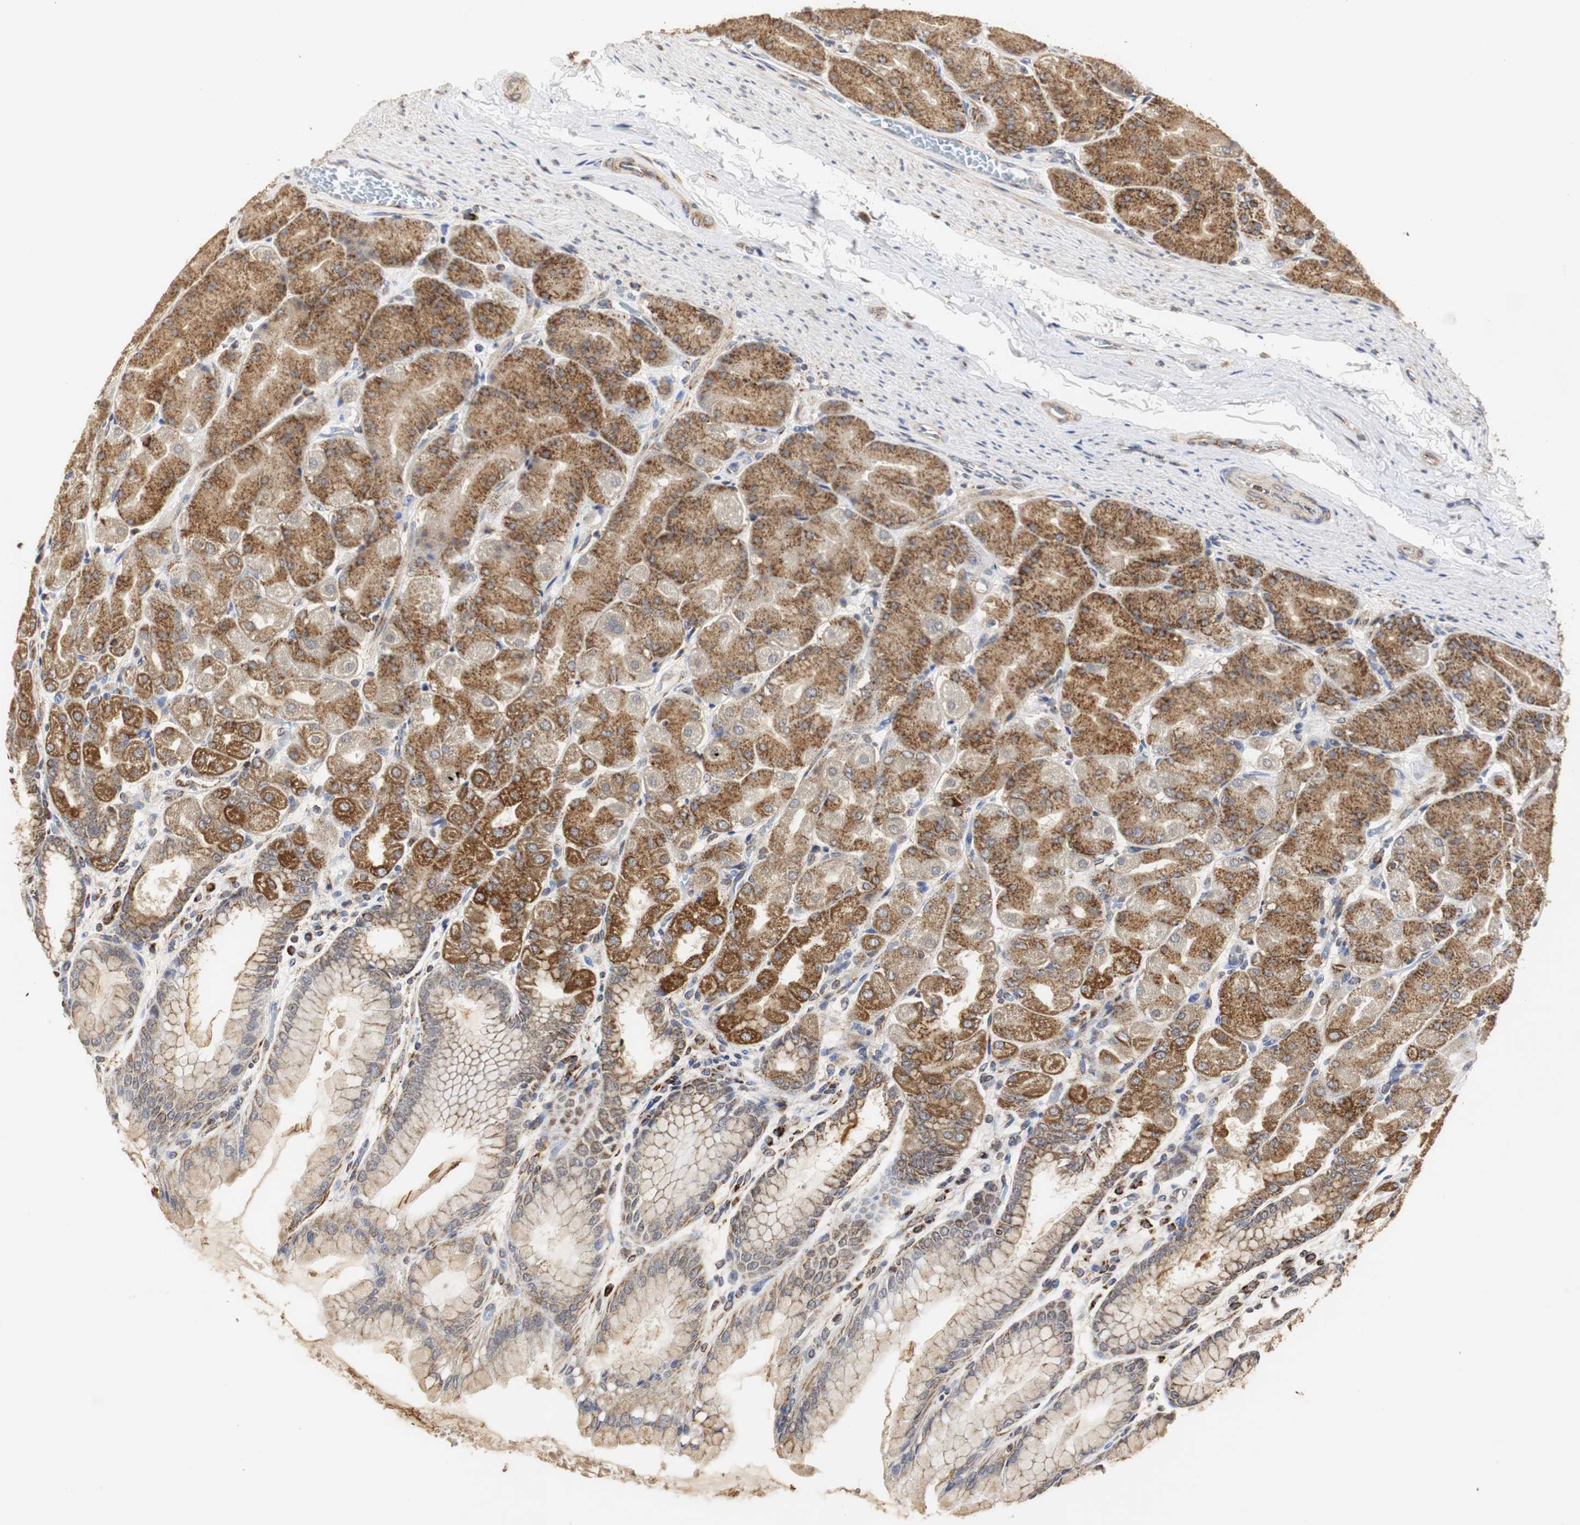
{"staining": {"intensity": "moderate", "quantity": ">75%", "location": "cytoplasmic/membranous"}, "tissue": "stomach", "cell_type": "Glandular cells", "image_type": "normal", "snomed": [{"axis": "morphology", "description": "Normal tissue, NOS"}, {"axis": "topography", "description": "Stomach, upper"}], "caption": "Moderate cytoplasmic/membranous protein positivity is appreciated in about >75% of glandular cells in stomach. (brown staining indicates protein expression, while blue staining denotes nuclei).", "gene": "HSD17B10", "patient": {"sex": "female", "age": 56}}